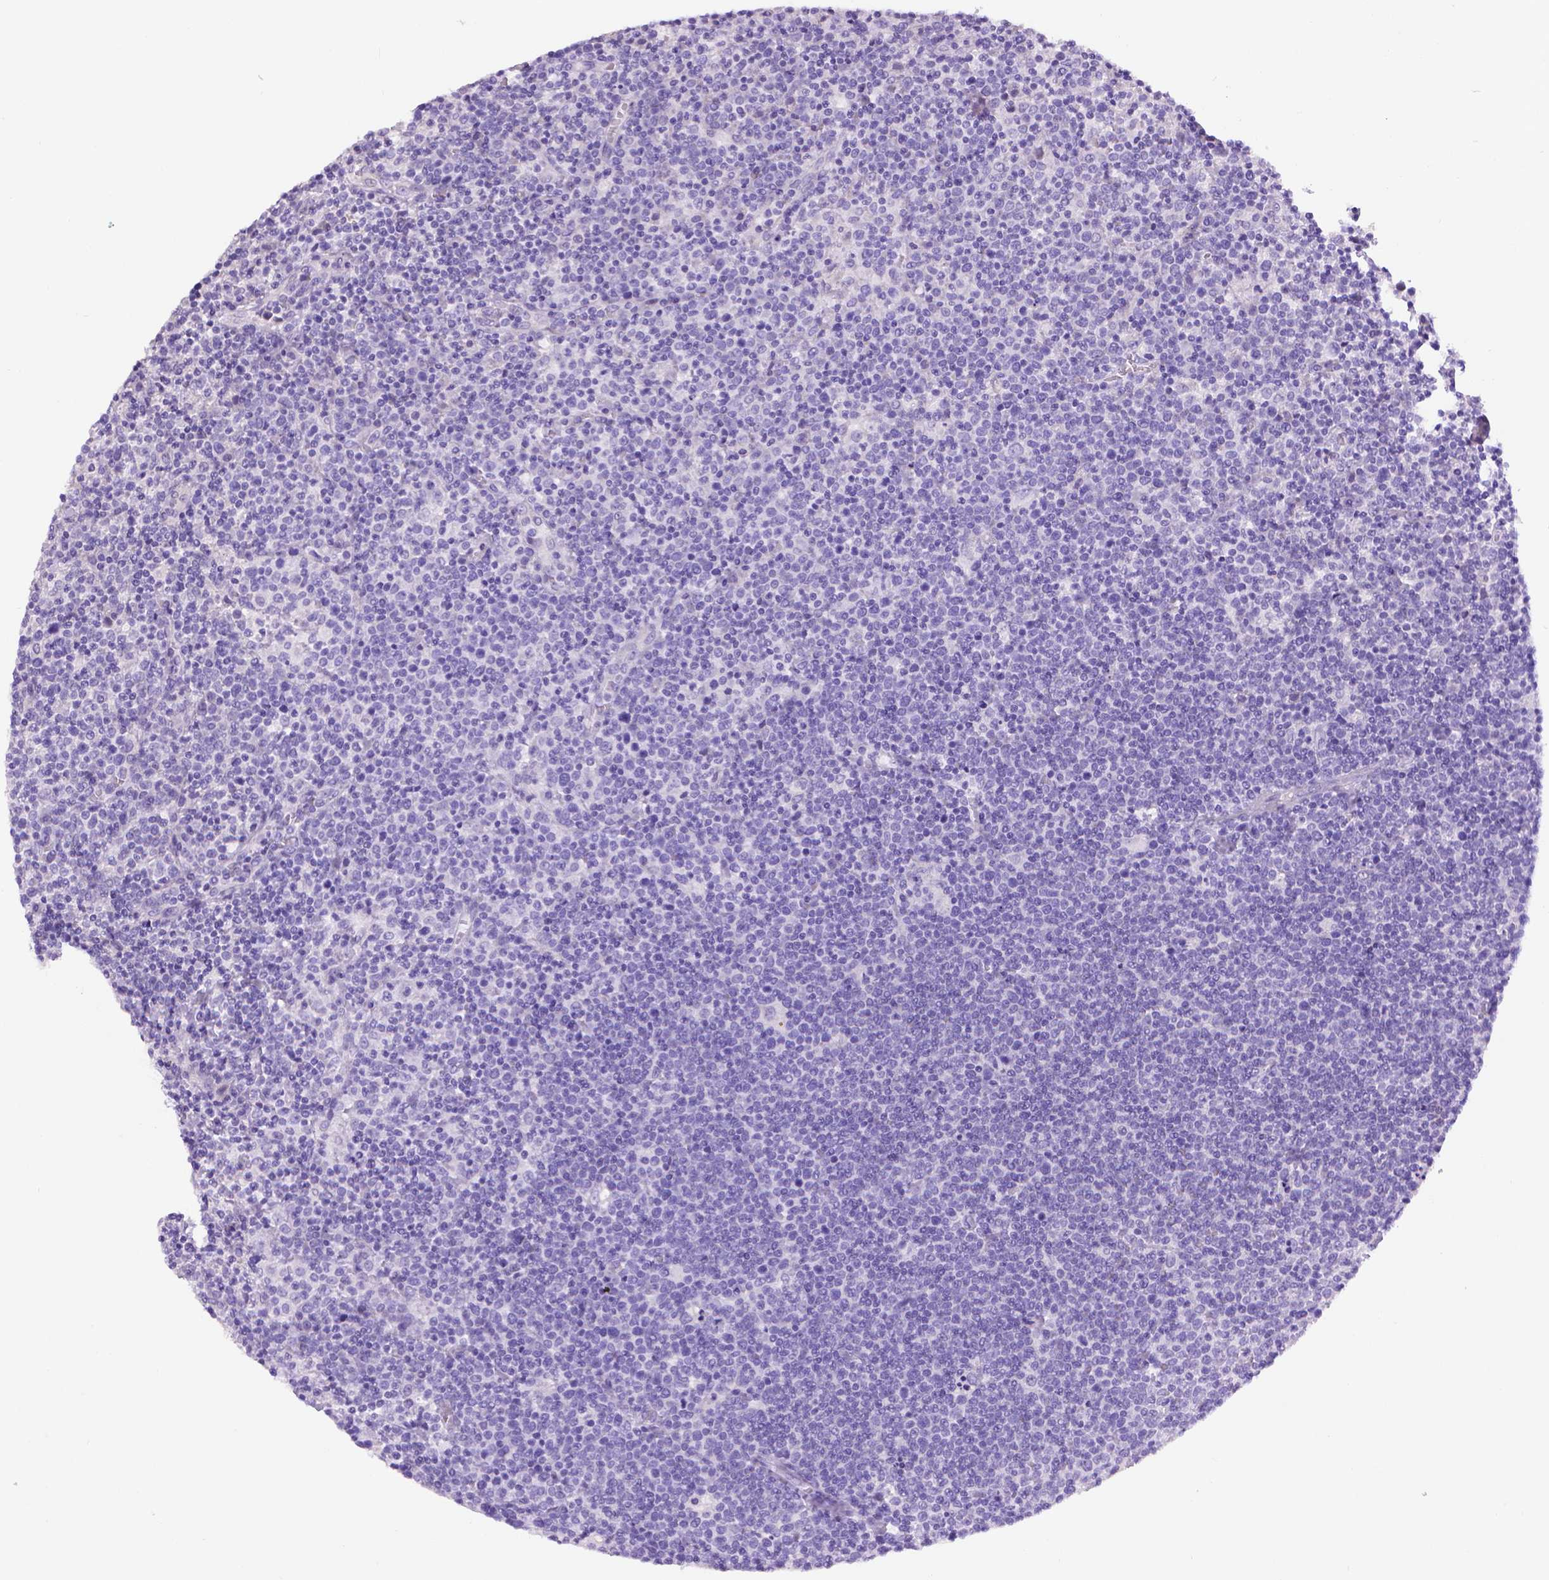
{"staining": {"intensity": "negative", "quantity": "none", "location": "none"}, "tissue": "lymphoma", "cell_type": "Tumor cells", "image_type": "cancer", "snomed": [{"axis": "morphology", "description": "Malignant lymphoma, non-Hodgkin's type, High grade"}, {"axis": "topography", "description": "Lymph node"}], "caption": "IHC of lymphoma exhibits no positivity in tumor cells.", "gene": "PNMA2", "patient": {"sex": "male", "age": 61}}